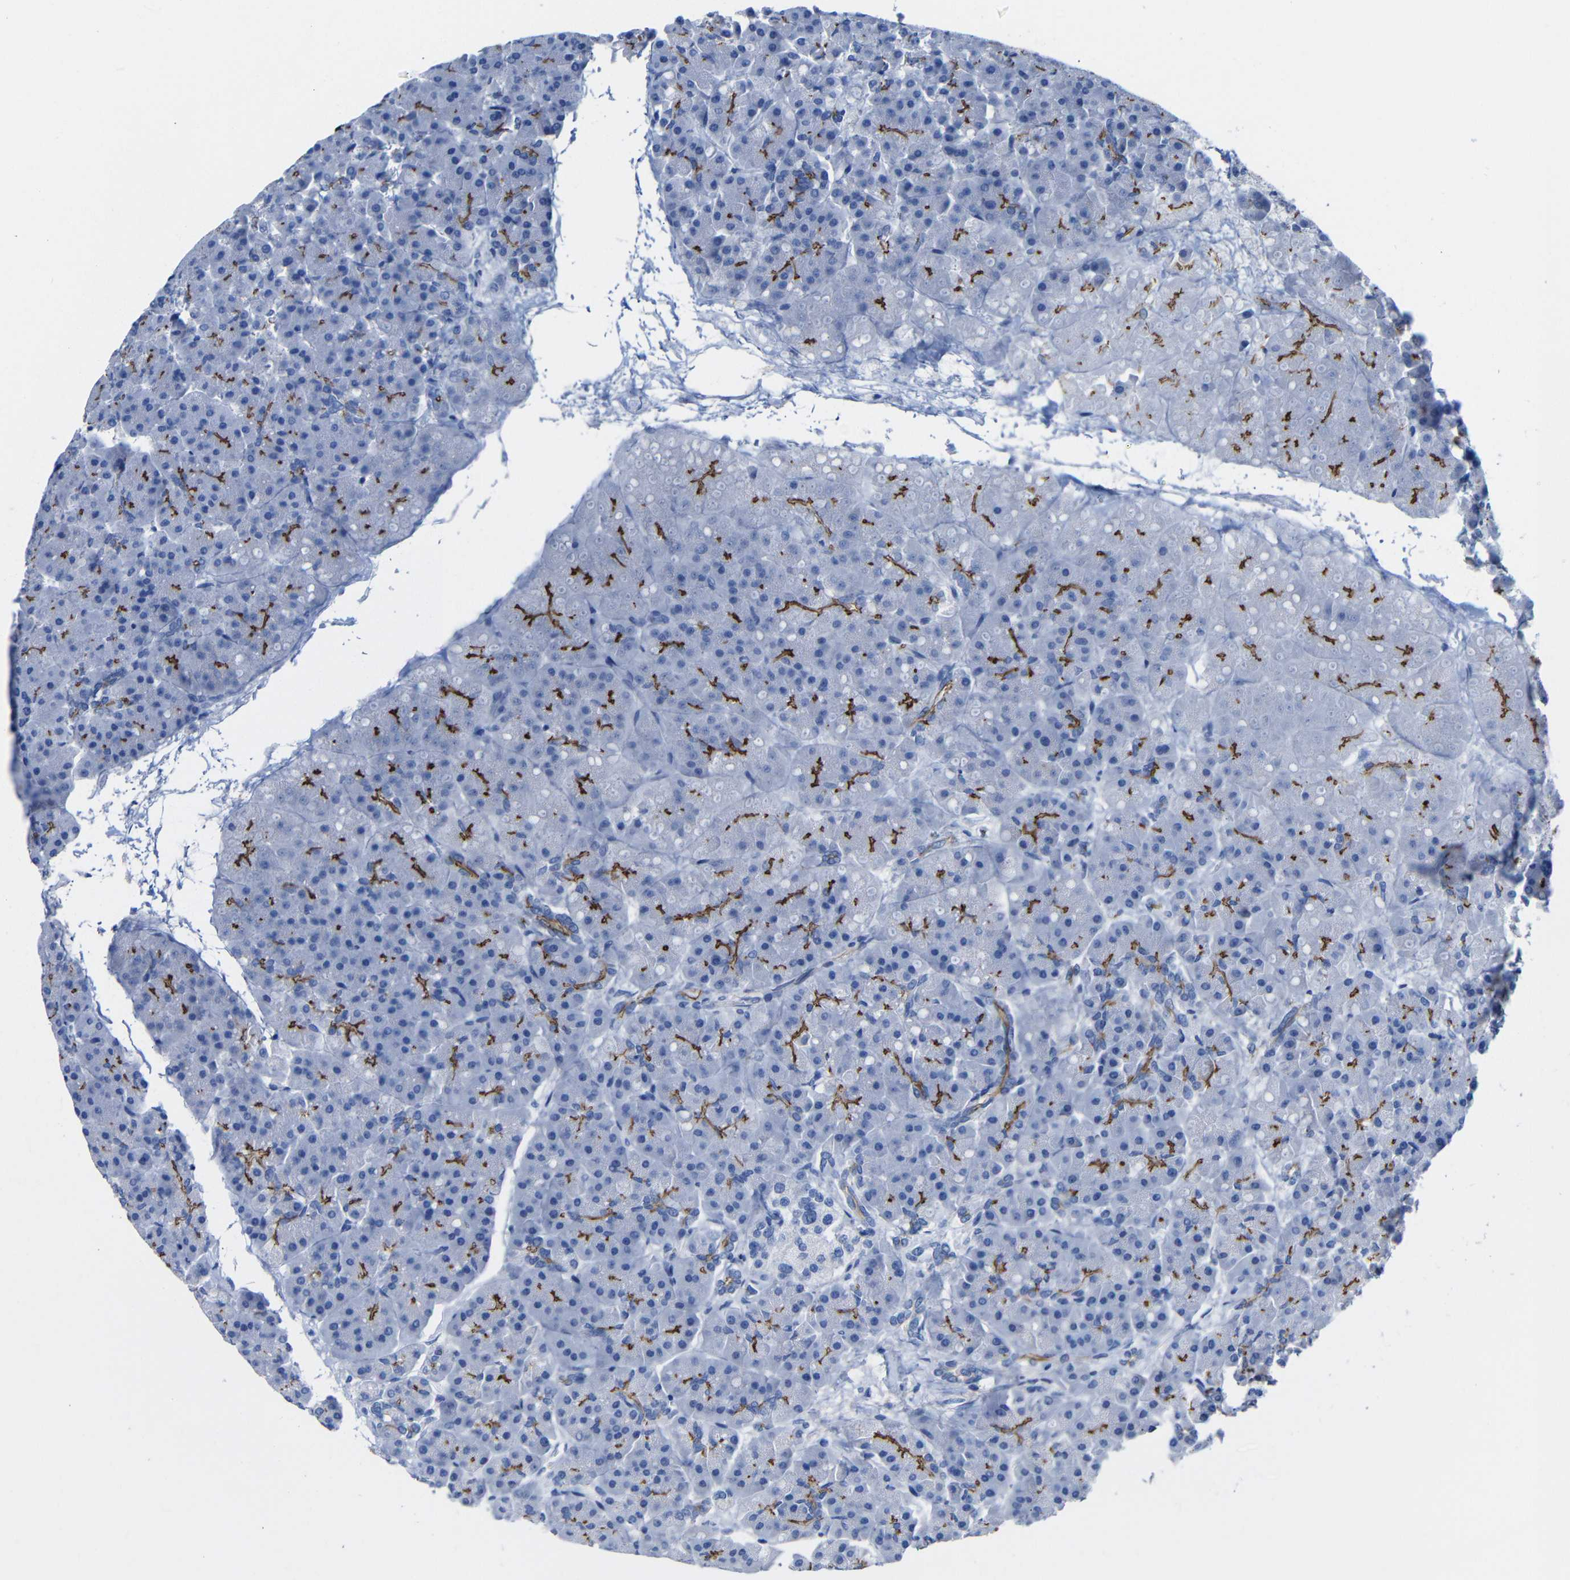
{"staining": {"intensity": "moderate", "quantity": "25%-75%", "location": "cytoplasmic/membranous"}, "tissue": "pancreas", "cell_type": "Exocrine glandular cells", "image_type": "normal", "snomed": [{"axis": "morphology", "description": "Normal tissue, NOS"}, {"axis": "topography", "description": "Pancreas"}], "caption": "Immunohistochemical staining of normal human pancreas shows moderate cytoplasmic/membranous protein positivity in about 25%-75% of exocrine glandular cells.", "gene": "CGNL1", "patient": {"sex": "female", "age": 70}}